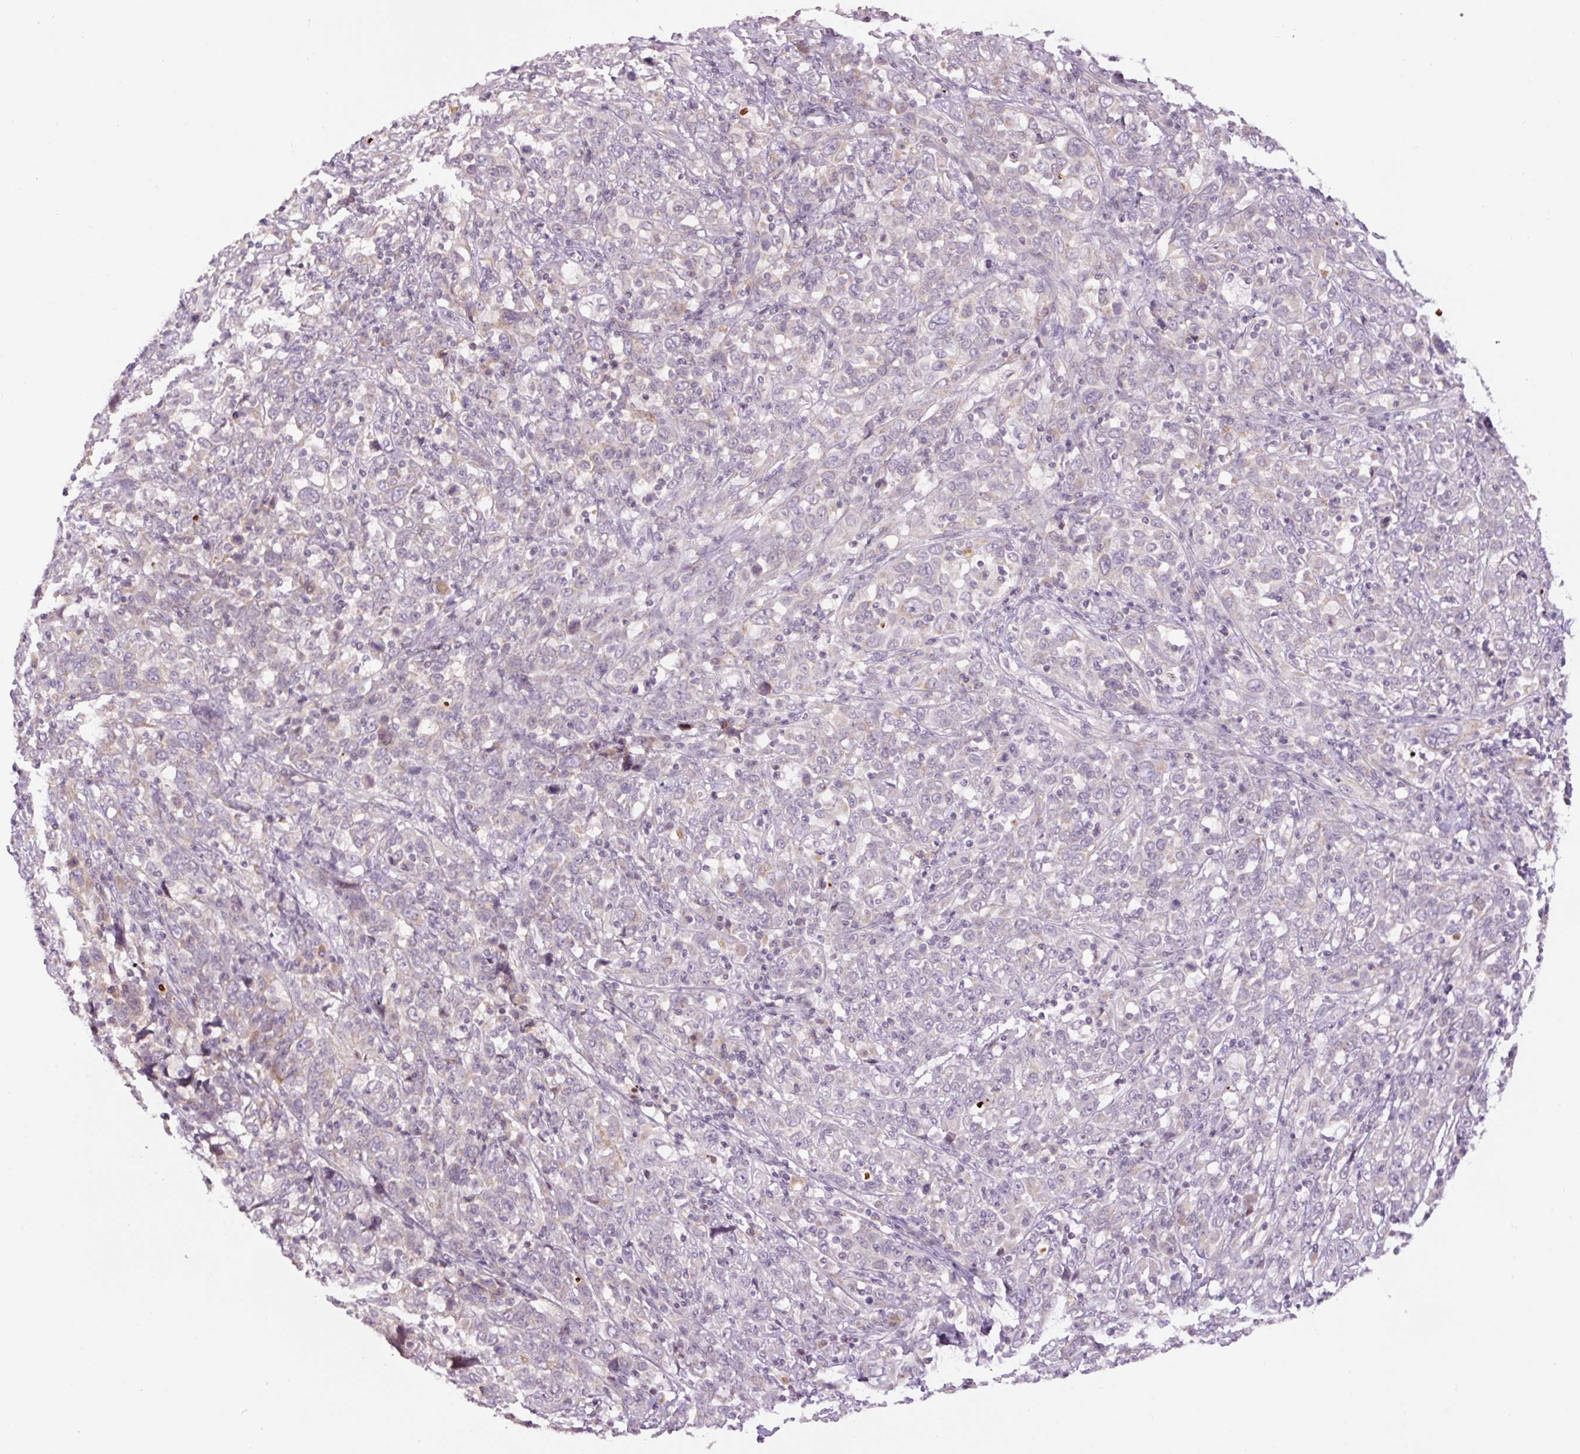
{"staining": {"intensity": "negative", "quantity": "none", "location": "none"}, "tissue": "cervical cancer", "cell_type": "Tumor cells", "image_type": "cancer", "snomed": [{"axis": "morphology", "description": "Squamous cell carcinoma, NOS"}, {"axis": "topography", "description": "Cervix"}], "caption": "Protein analysis of cervical cancer (squamous cell carcinoma) reveals no significant positivity in tumor cells. (DAB (3,3'-diaminobenzidine) IHC, high magnification).", "gene": "ABHD11", "patient": {"sex": "female", "age": 46}}